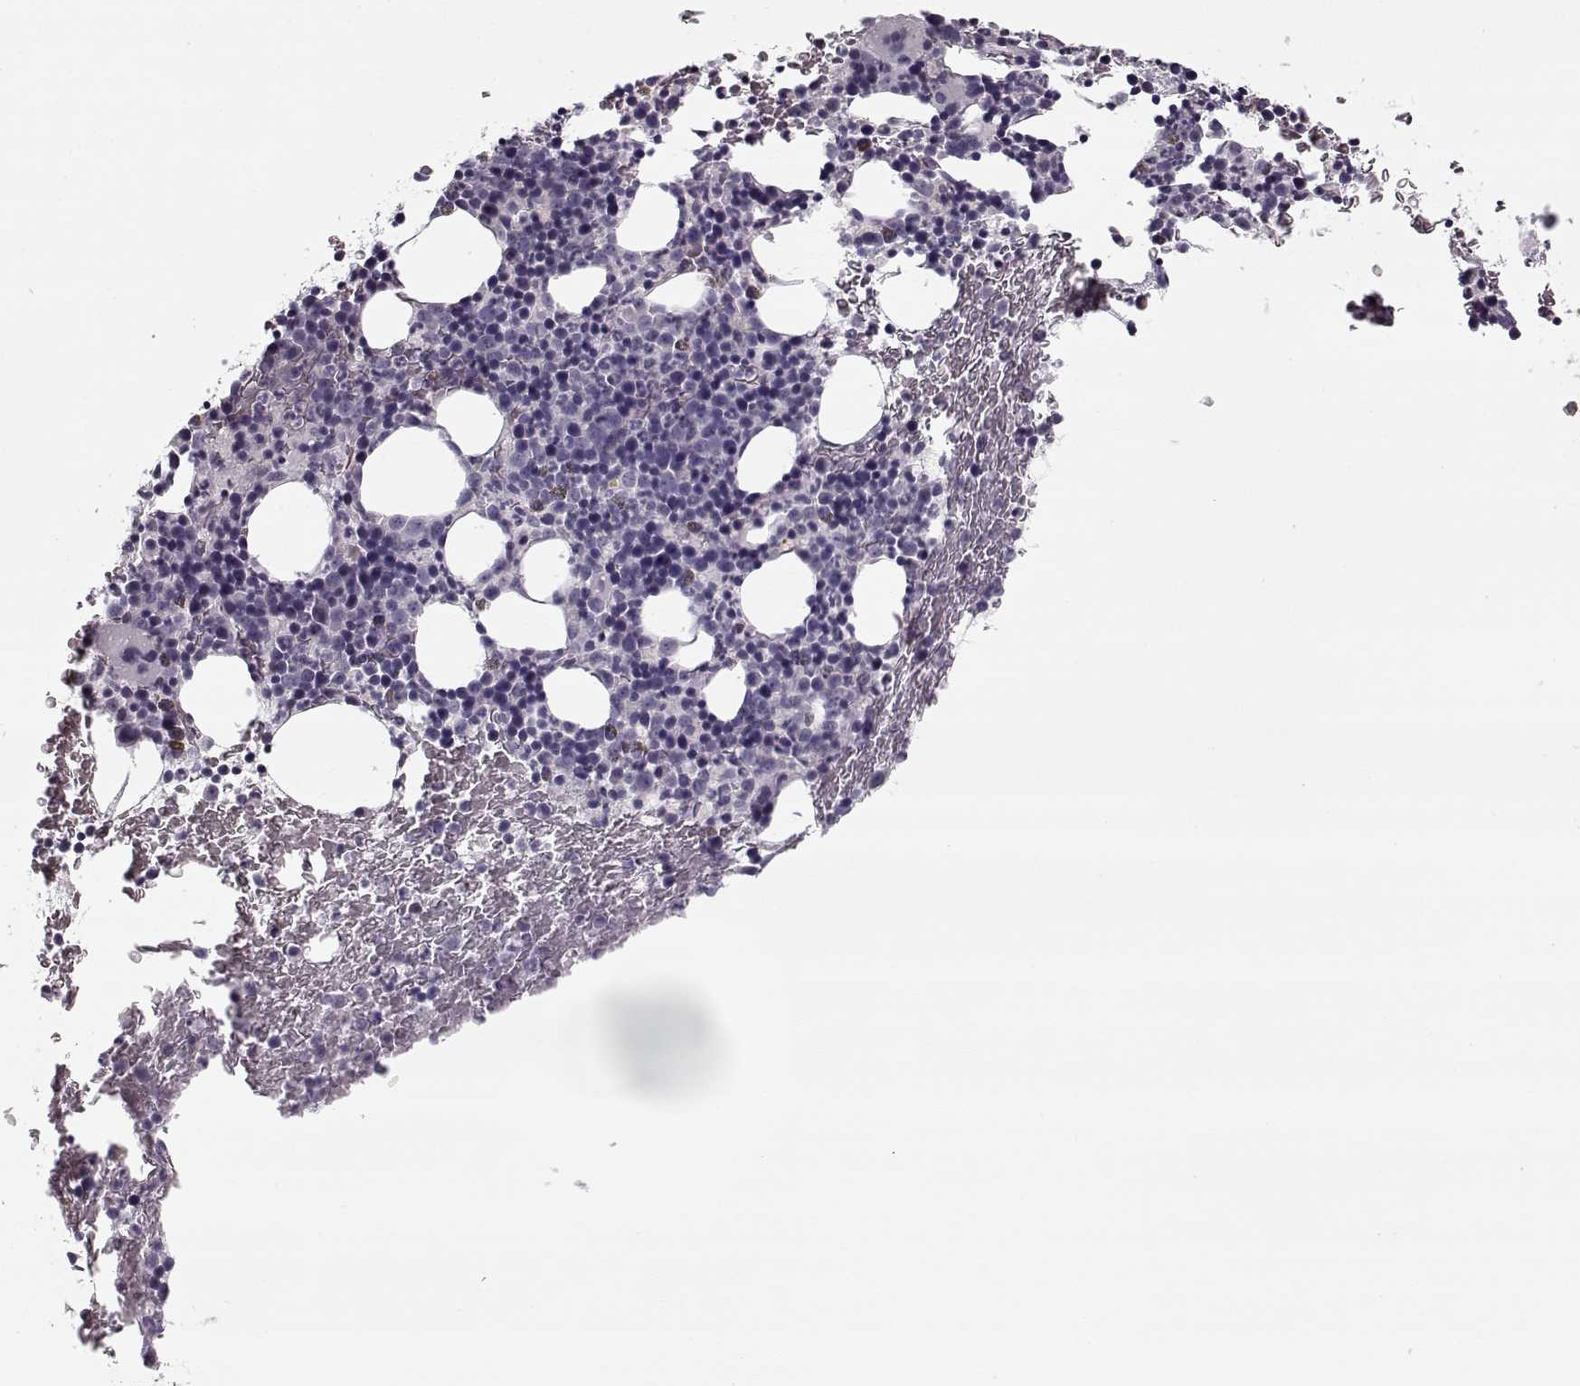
{"staining": {"intensity": "negative", "quantity": "none", "location": "none"}, "tissue": "bone marrow", "cell_type": "Hematopoietic cells", "image_type": "normal", "snomed": [{"axis": "morphology", "description": "Normal tissue, NOS"}, {"axis": "topography", "description": "Bone marrow"}], "caption": "Histopathology image shows no significant protein positivity in hematopoietic cells of benign bone marrow. The staining was performed using DAB (3,3'-diaminobenzidine) to visualize the protein expression in brown, while the nuclei were stained in blue with hematoxylin (Magnification: 20x).", "gene": "PNMT", "patient": {"sex": "male", "age": 72}}